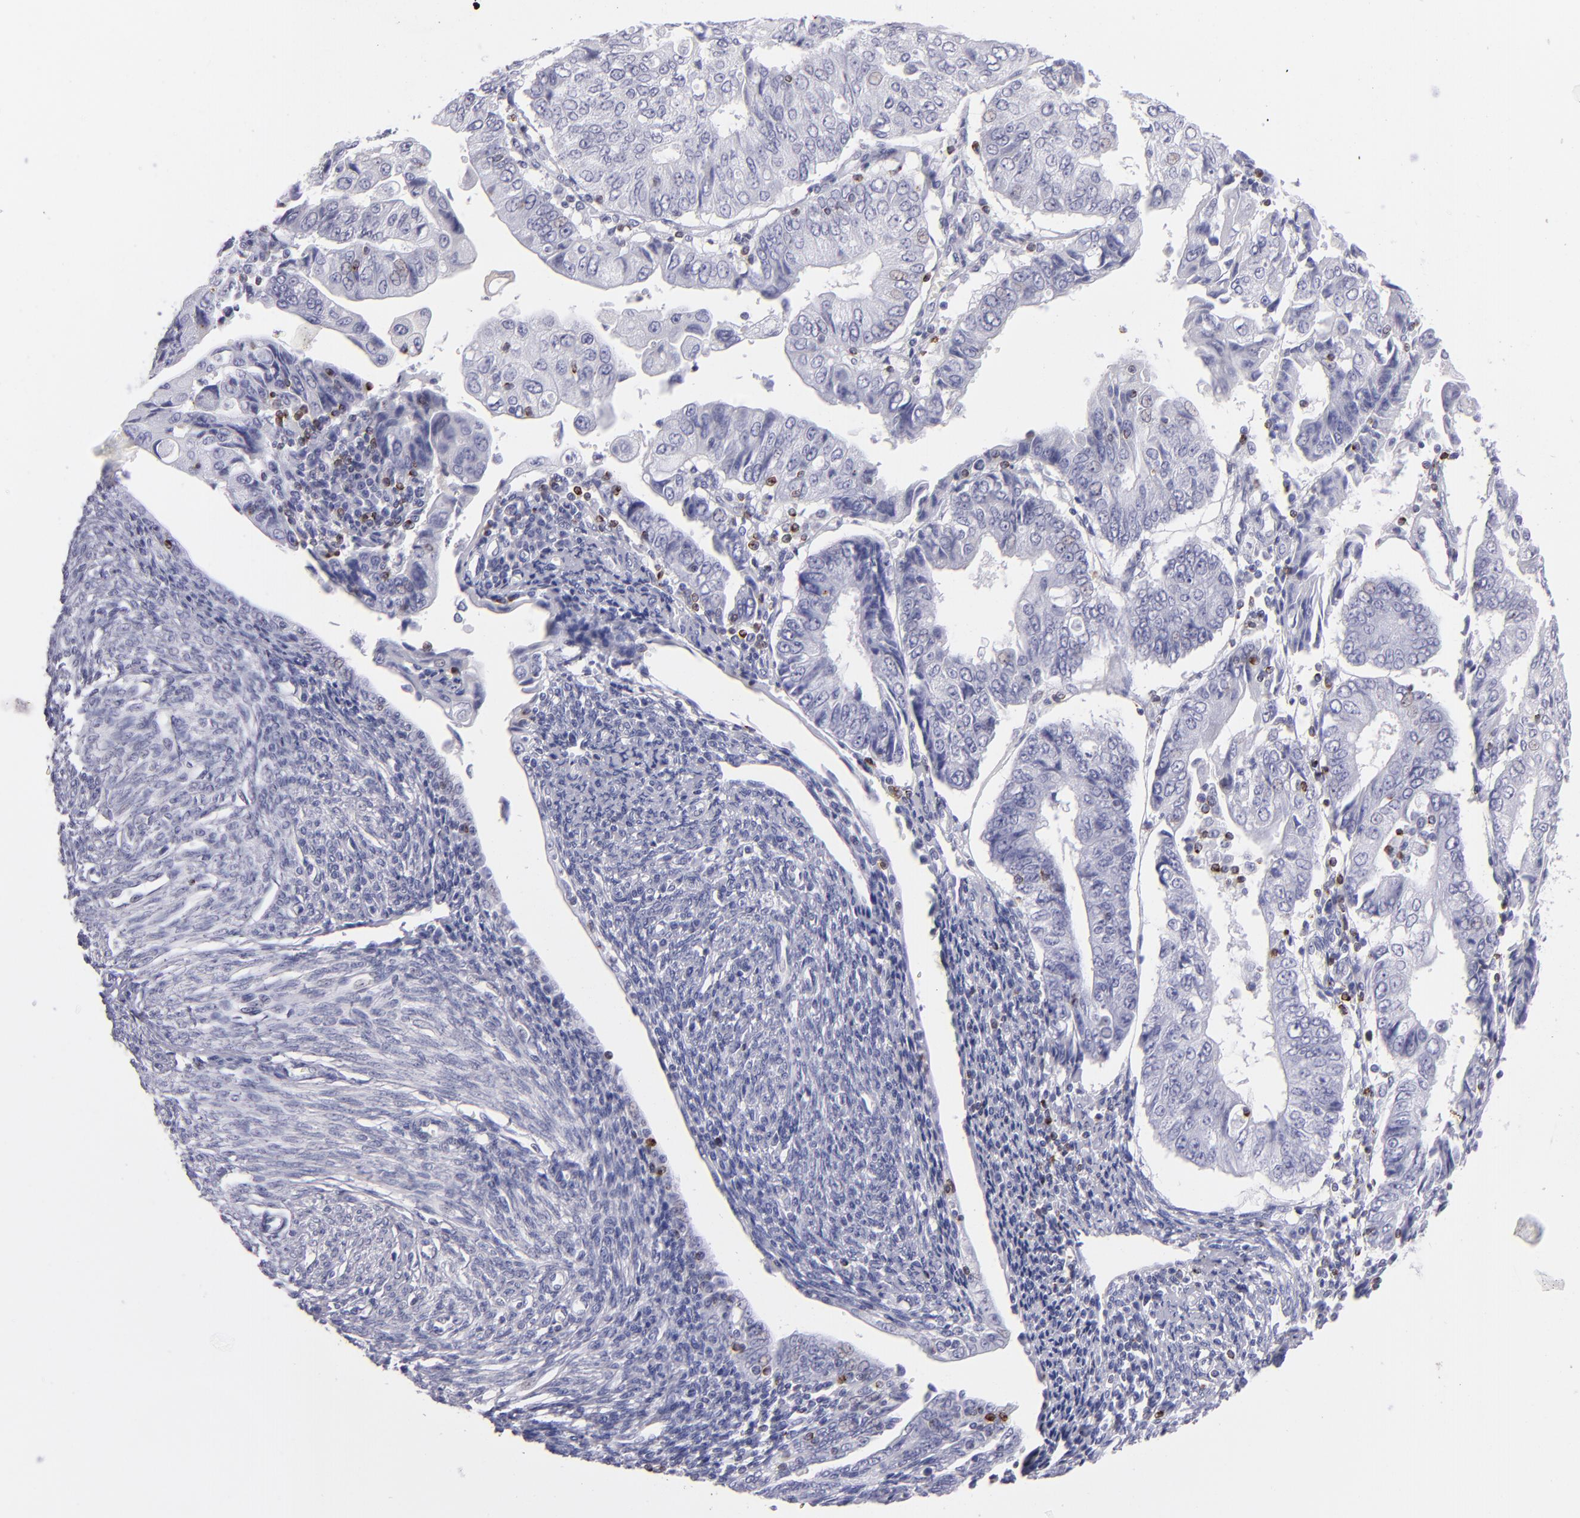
{"staining": {"intensity": "negative", "quantity": "none", "location": "none"}, "tissue": "endometrial cancer", "cell_type": "Tumor cells", "image_type": "cancer", "snomed": [{"axis": "morphology", "description": "Adenocarcinoma, NOS"}, {"axis": "topography", "description": "Endometrium"}], "caption": "Immunohistochemical staining of human endometrial adenocarcinoma demonstrates no significant positivity in tumor cells.", "gene": "PRF1", "patient": {"sex": "female", "age": 75}}